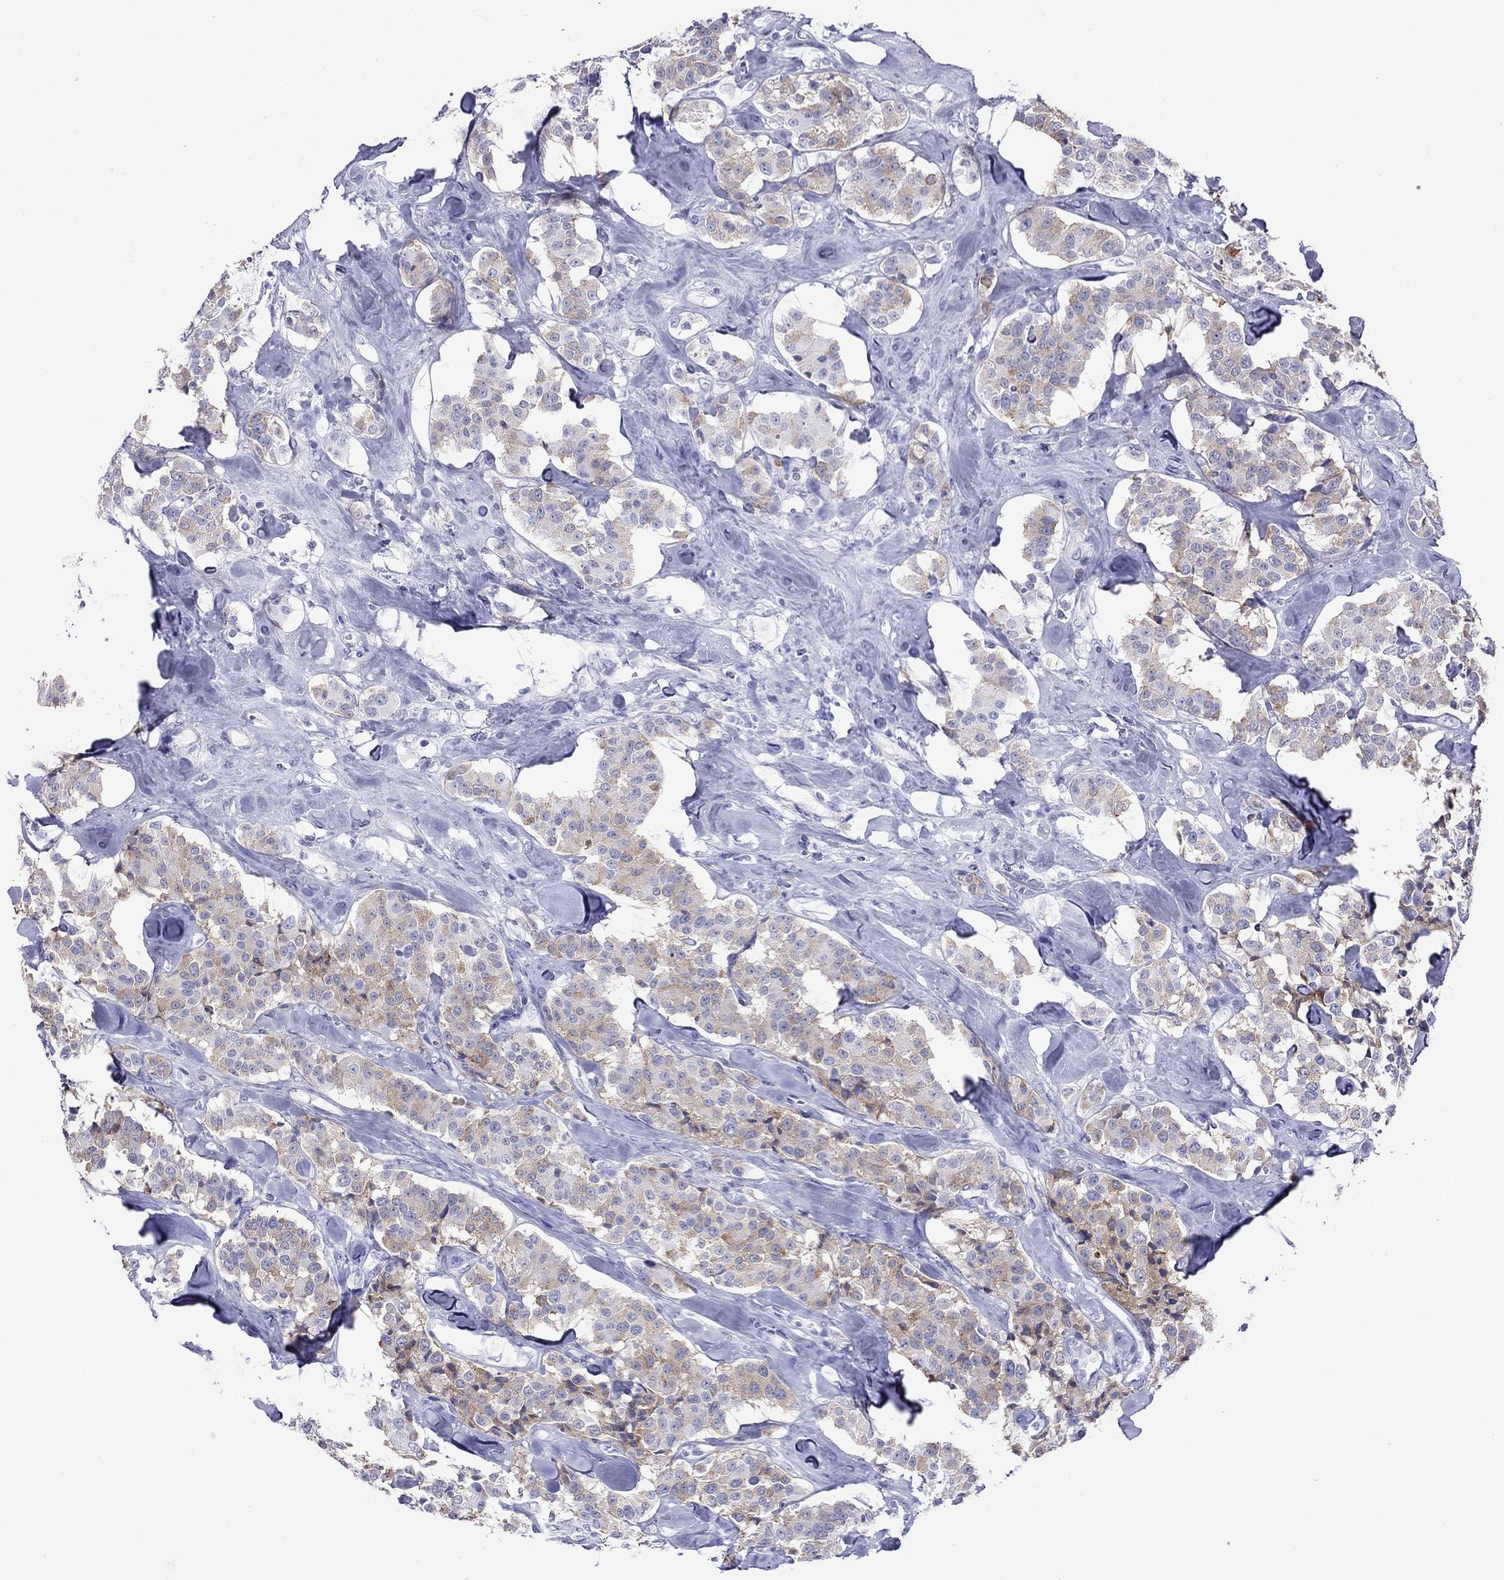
{"staining": {"intensity": "moderate", "quantity": "25%-75%", "location": "cytoplasmic/membranous"}, "tissue": "carcinoid", "cell_type": "Tumor cells", "image_type": "cancer", "snomed": [{"axis": "morphology", "description": "Carcinoid, malignant, NOS"}, {"axis": "topography", "description": "Pancreas"}], "caption": "Carcinoid tissue displays moderate cytoplasmic/membranous staining in about 25%-75% of tumor cells, visualized by immunohistochemistry.", "gene": "SLC30A8", "patient": {"sex": "male", "age": 41}}